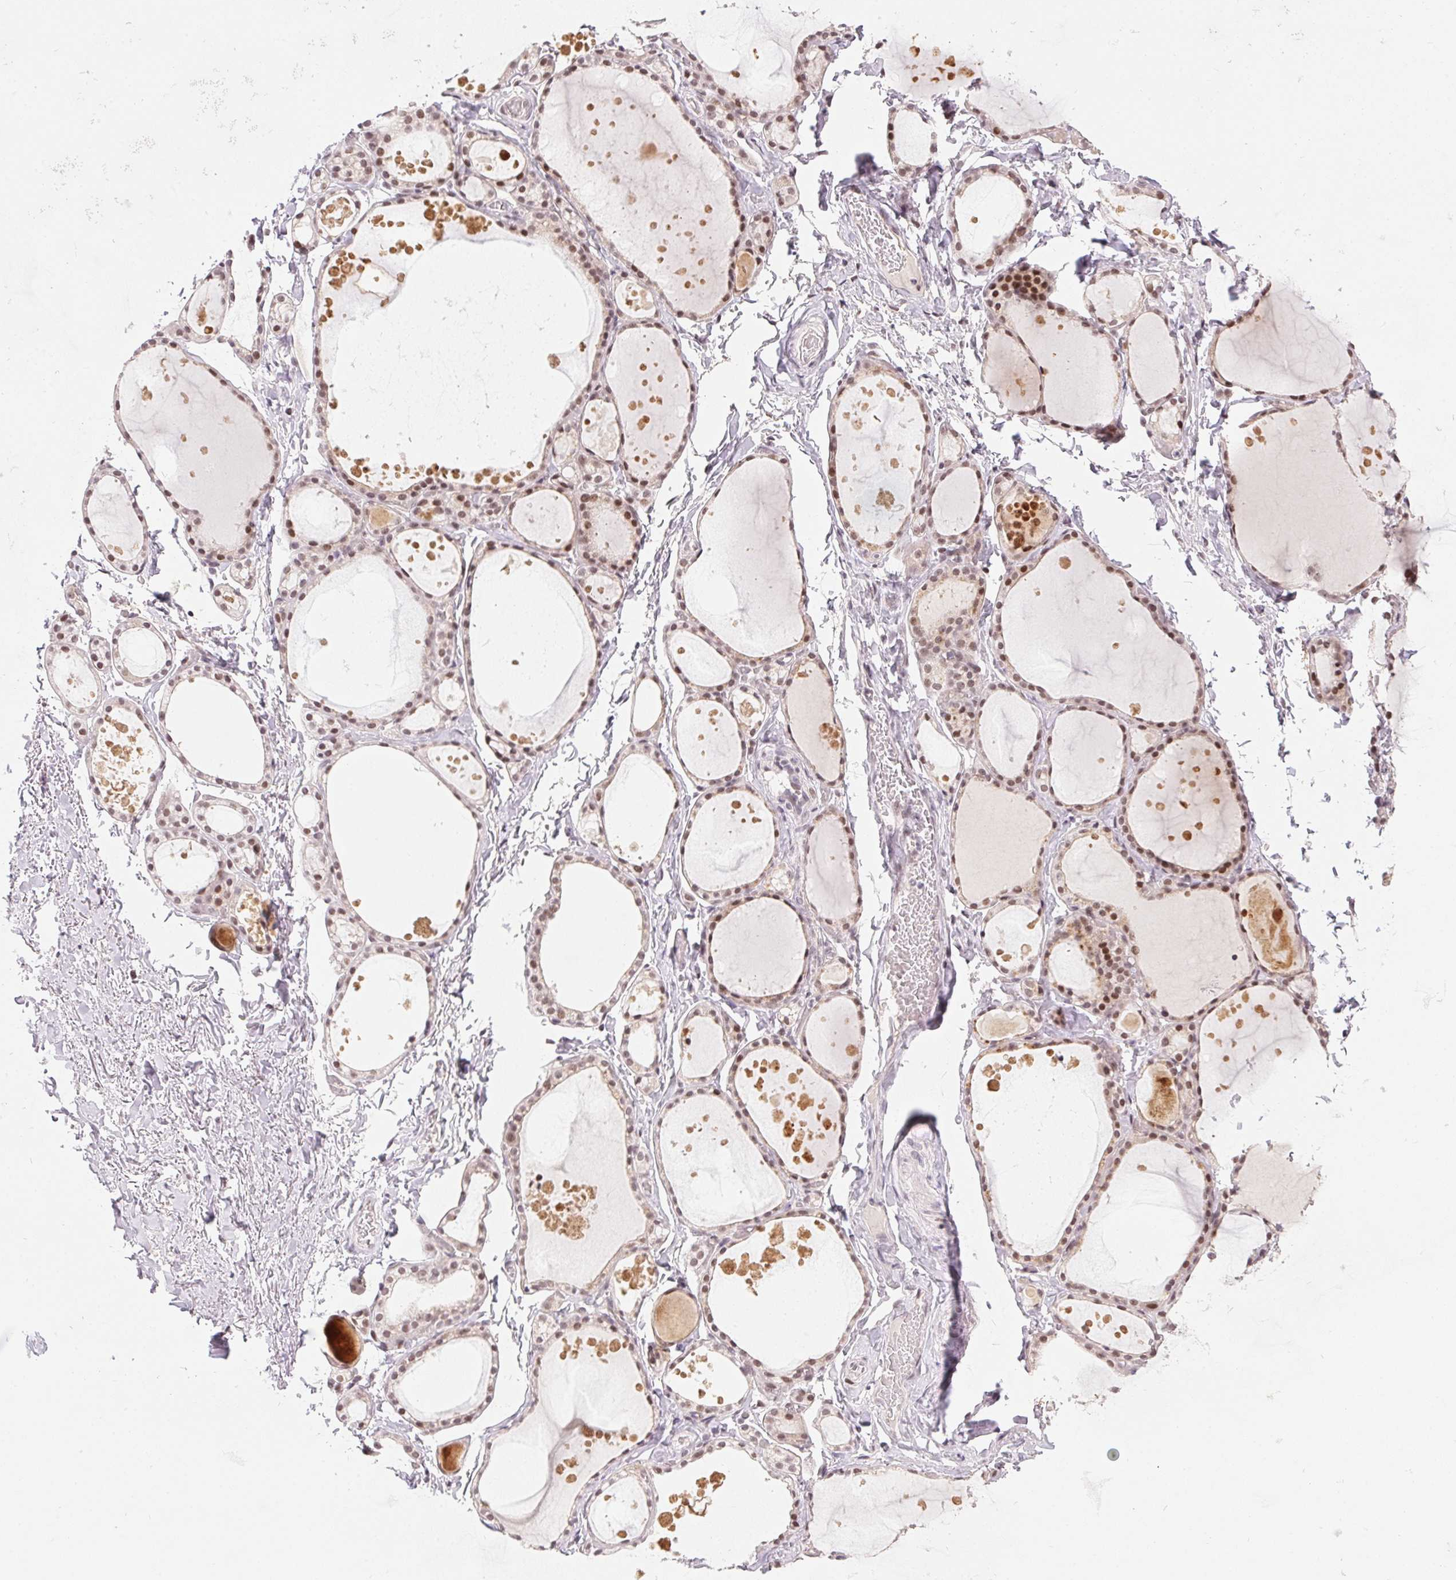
{"staining": {"intensity": "weak", "quantity": "25%-75%", "location": "nuclear"}, "tissue": "thyroid gland", "cell_type": "Glandular cells", "image_type": "normal", "snomed": [{"axis": "morphology", "description": "Normal tissue, NOS"}, {"axis": "topography", "description": "Thyroid gland"}], "caption": "Unremarkable thyroid gland was stained to show a protein in brown. There is low levels of weak nuclear staining in about 25%-75% of glandular cells.", "gene": "KDM4D", "patient": {"sex": "male", "age": 68}}